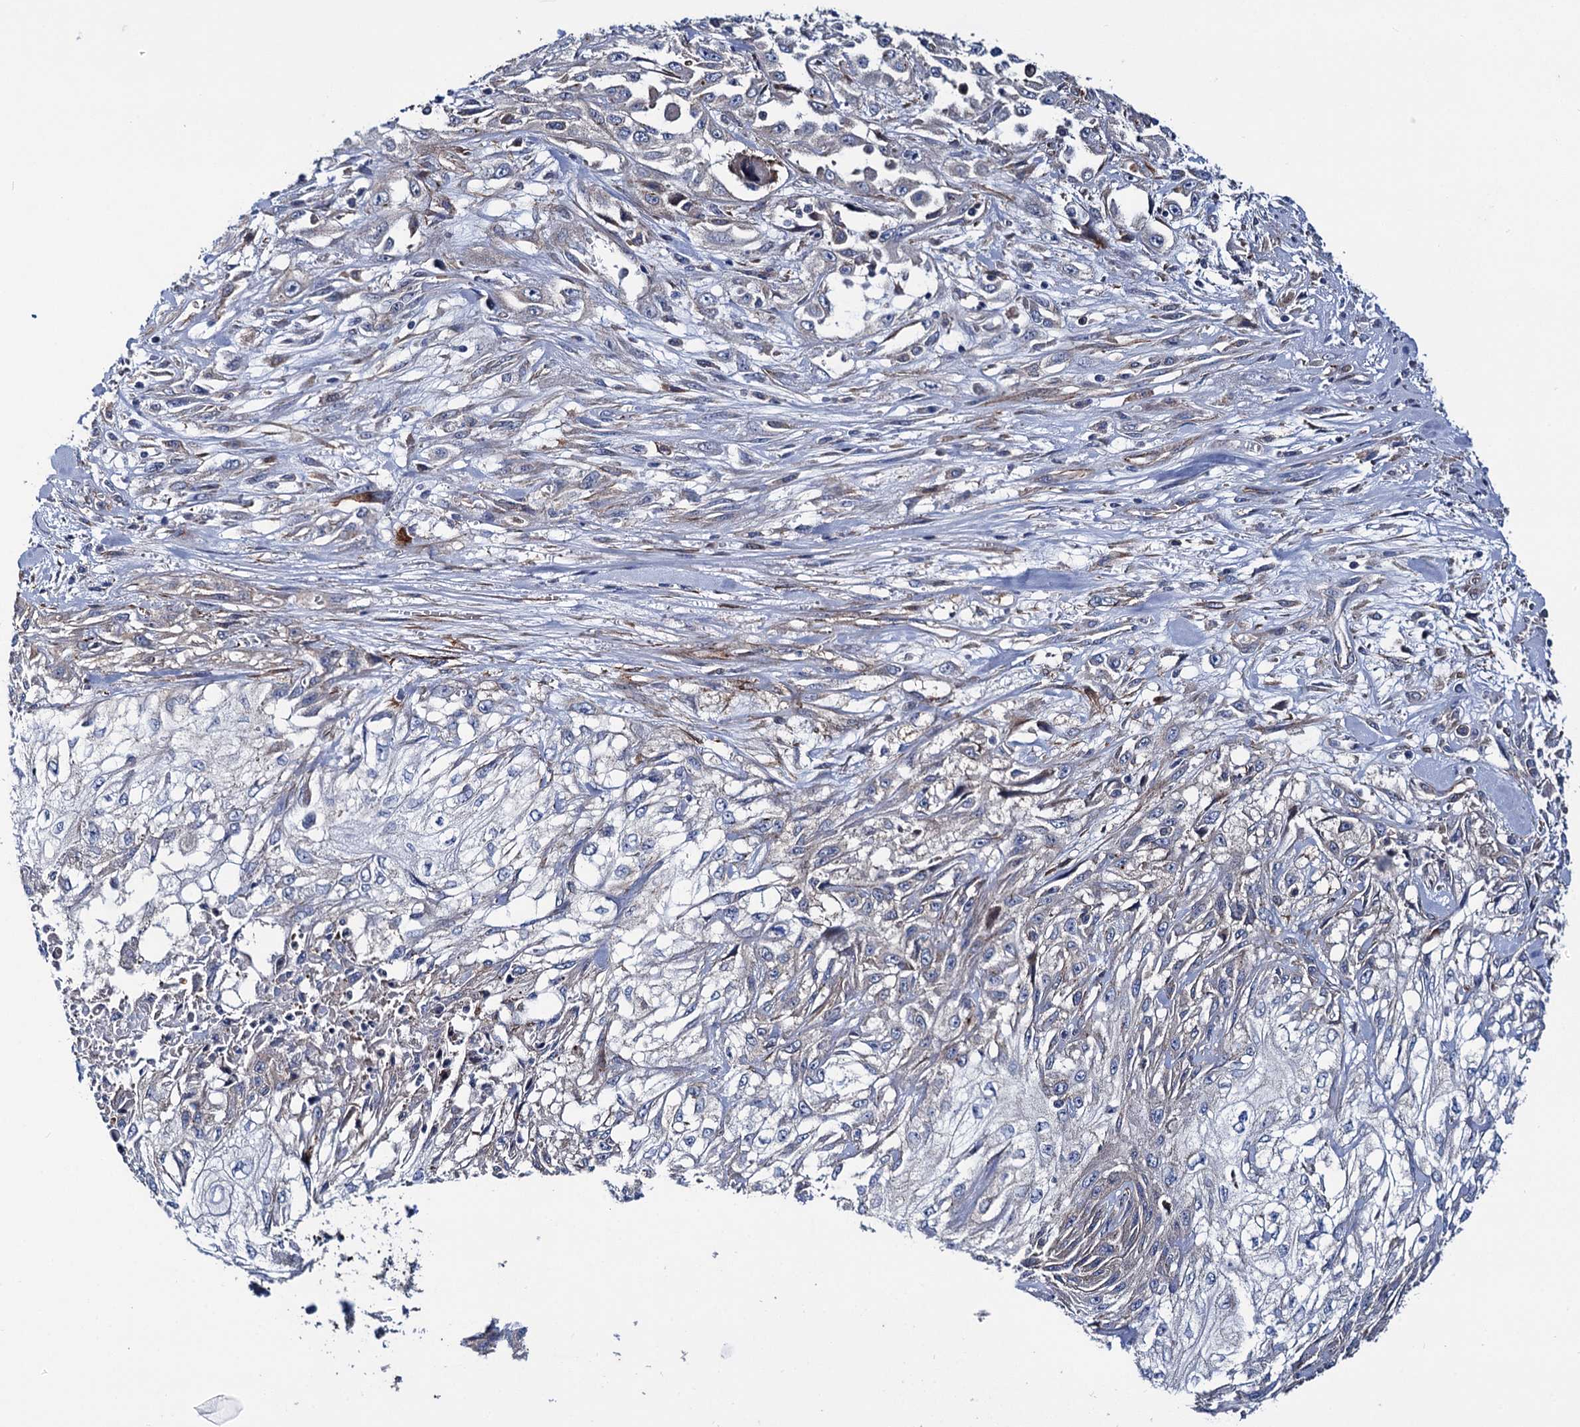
{"staining": {"intensity": "negative", "quantity": "none", "location": "none"}, "tissue": "skin cancer", "cell_type": "Tumor cells", "image_type": "cancer", "snomed": [{"axis": "morphology", "description": "Squamous cell carcinoma, NOS"}, {"axis": "morphology", "description": "Squamous cell carcinoma, metastatic, NOS"}, {"axis": "topography", "description": "Skin"}, {"axis": "topography", "description": "Lymph node"}], "caption": "The IHC micrograph has no significant staining in tumor cells of skin cancer tissue.", "gene": "TRIM55", "patient": {"sex": "male", "age": 75}}